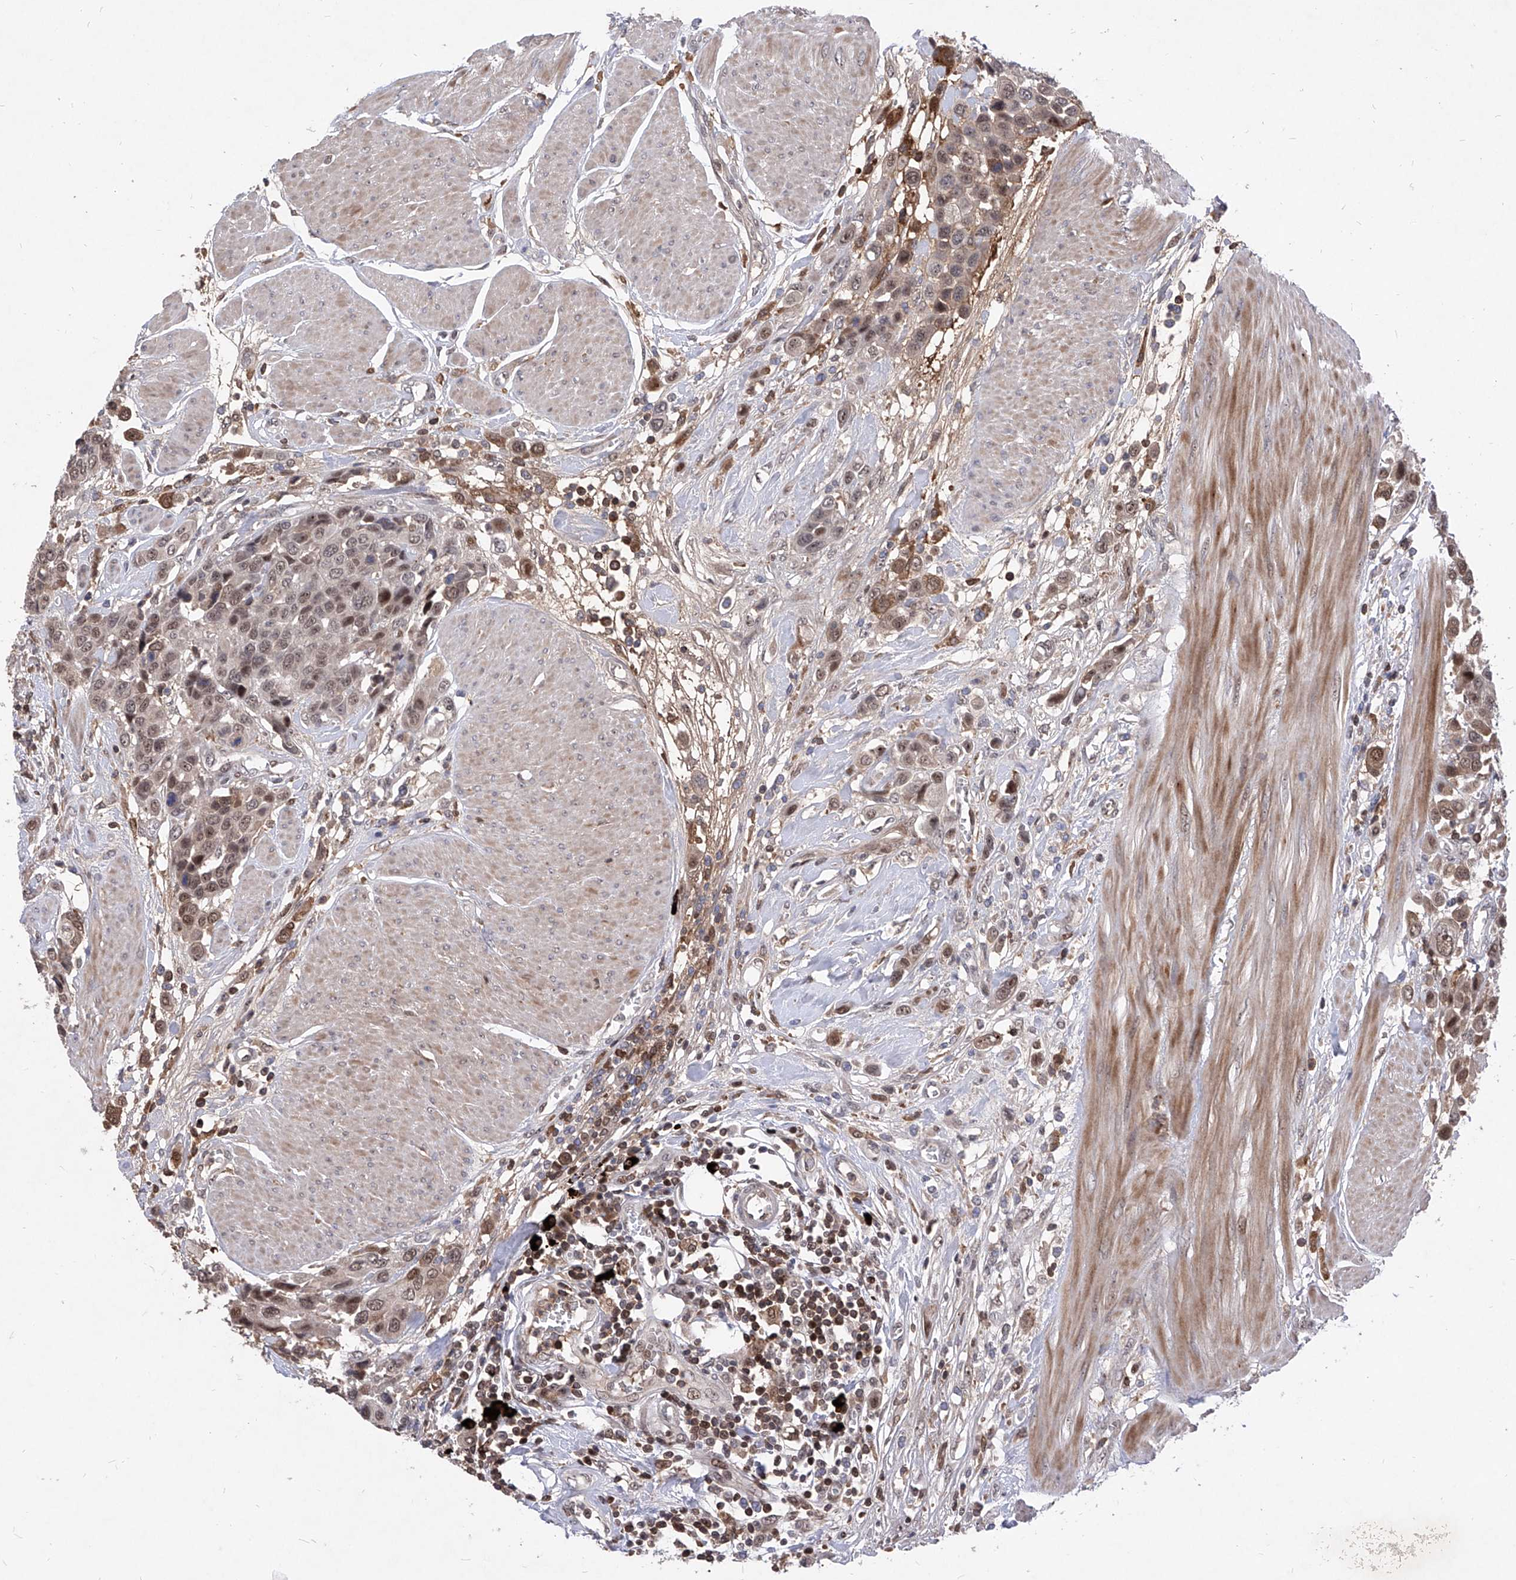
{"staining": {"intensity": "moderate", "quantity": ">75%", "location": "cytoplasmic/membranous,nuclear"}, "tissue": "urothelial cancer", "cell_type": "Tumor cells", "image_type": "cancer", "snomed": [{"axis": "morphology", "description": "Urothelial carcinoma, High grade"}, {"axis": "topography", "description": "Urinary bladder"}], "caption": "The immunohistochemical stain labels moderate cytoplasmic/membranous and nuclear staining in tumor cells of high-grade urothelial carcinoma tissue. The protein is shown in brown color, while the nuclei are stained blue.", "gene": "LGR4", "patient": {"sex": "male", "age": 50}}